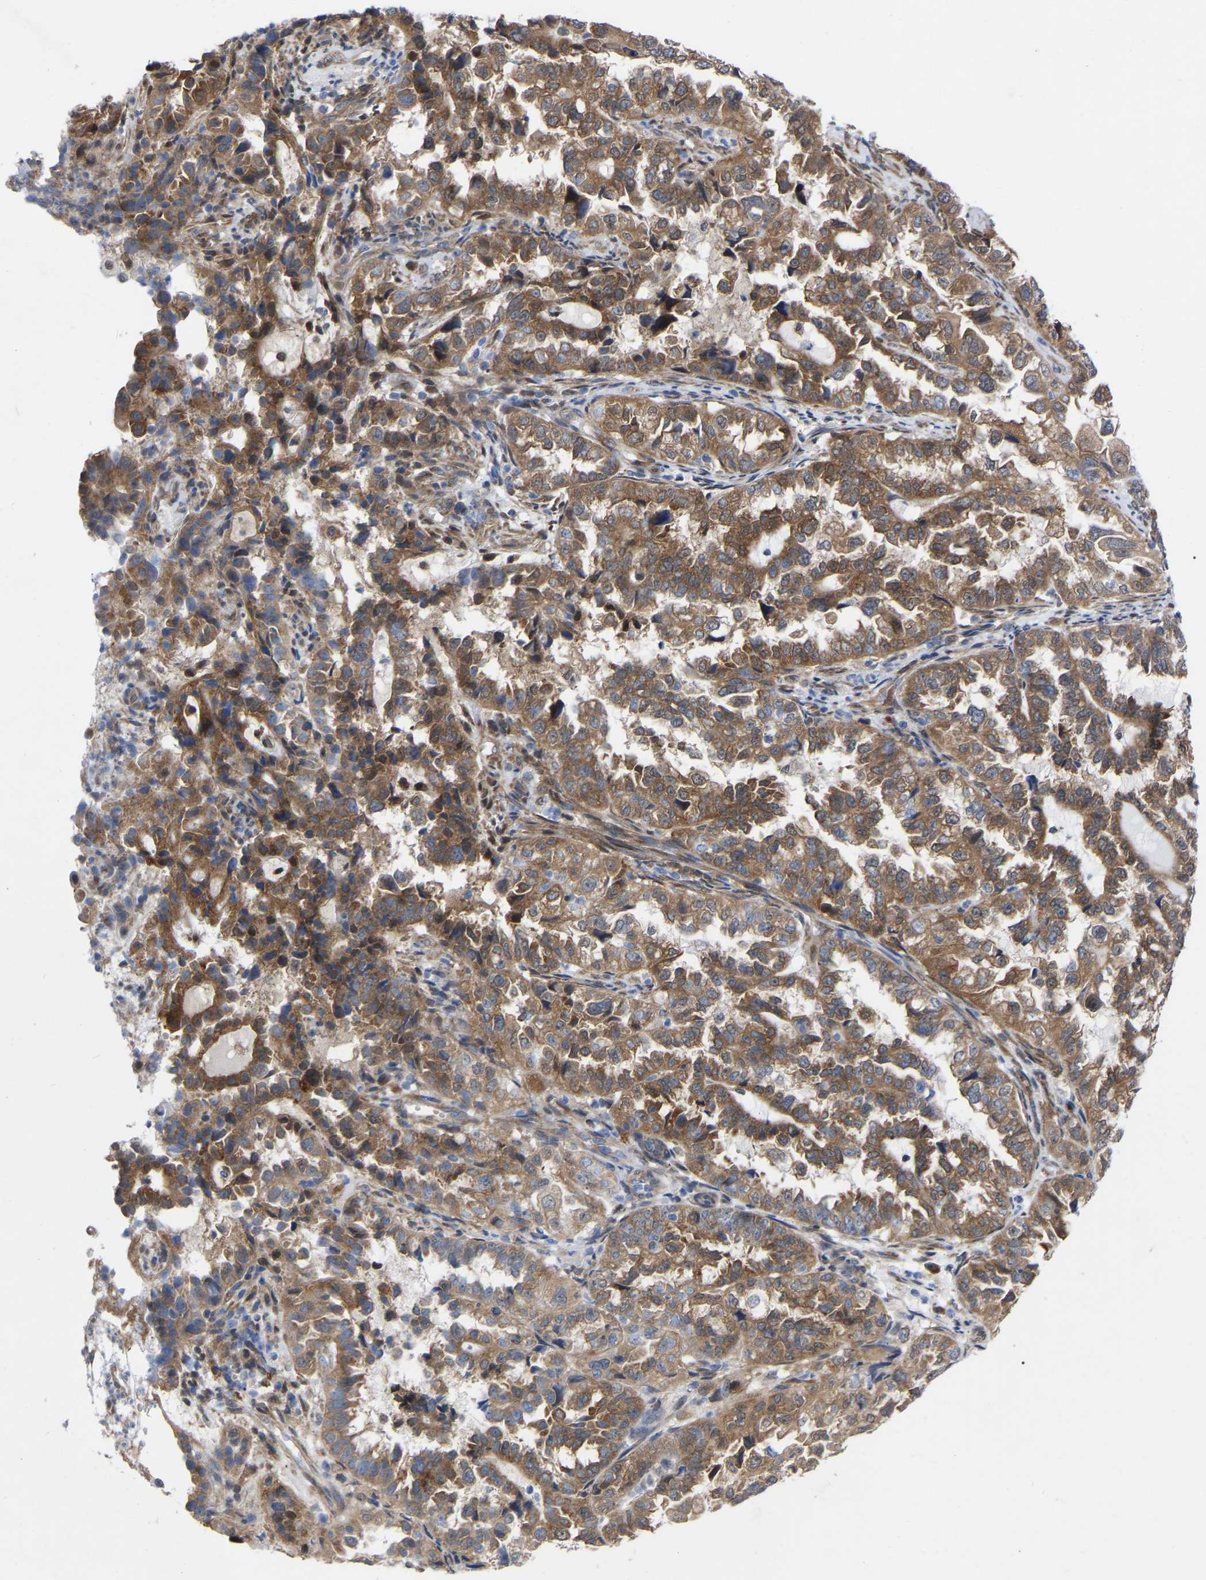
{"staining": {"intensity": "moderate", "quantity": ">75%", "location": "cytoplasmic/membranous"}, "tissue": "endometrial cancer", "cell_type": "Tumor cells", "image_type": "cancer", "snomed": [{"axis": "morphology", "description": "Adenocarcinoma, NOS"}, {"axis": "topography", "description": "Endometrium"}], "caption": "An image of adenocarcinoma (endometrial) stained for a protein demonstrates moderate cytoplasmic/membranous brown staining in tumor cells.", "gene": "UBE4B", "patient": {"sex": "female", "age": 85}}